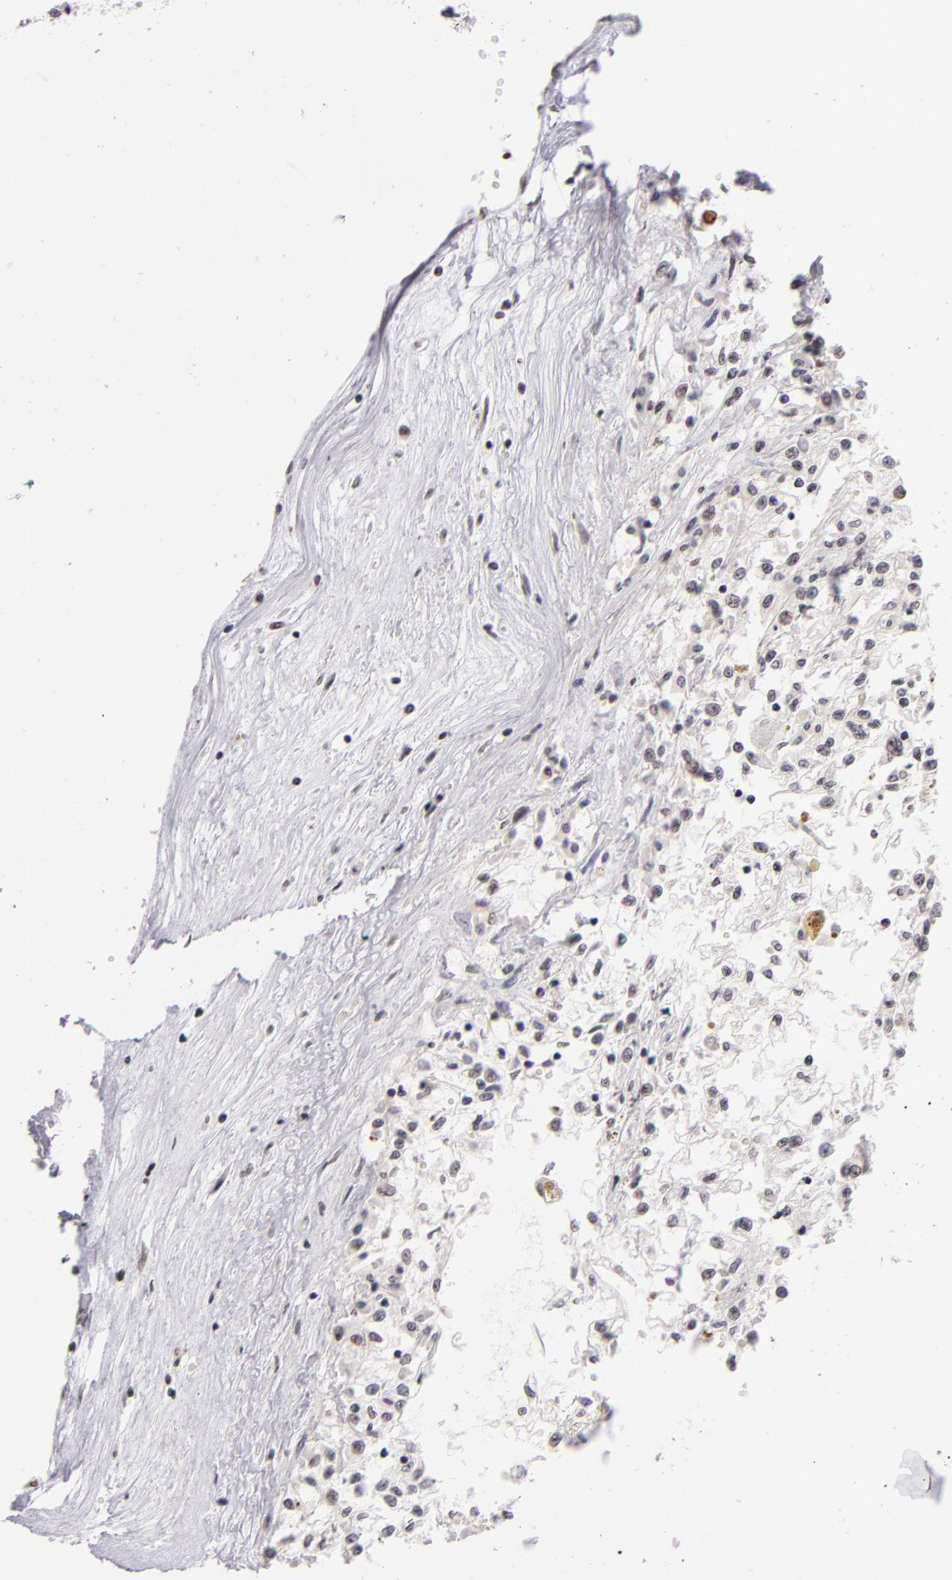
{"staining": {"intensity": "negative", "quantity": "none", "location": "none"}, "tissue": "renal cancer", "cell_type": "Tumor cells", "image_type": "cancer", "snomed": [{"axis": "morphology", "description": "Adenocarcinoma, NOS"}, {"axis": "topography", "description": "Kidney"}], "caption": "There is no significant expression in tumor cells of adenocarcinoma (renal).", "gene": "CD40", "patient": {"sex": "male", "age": 78}}